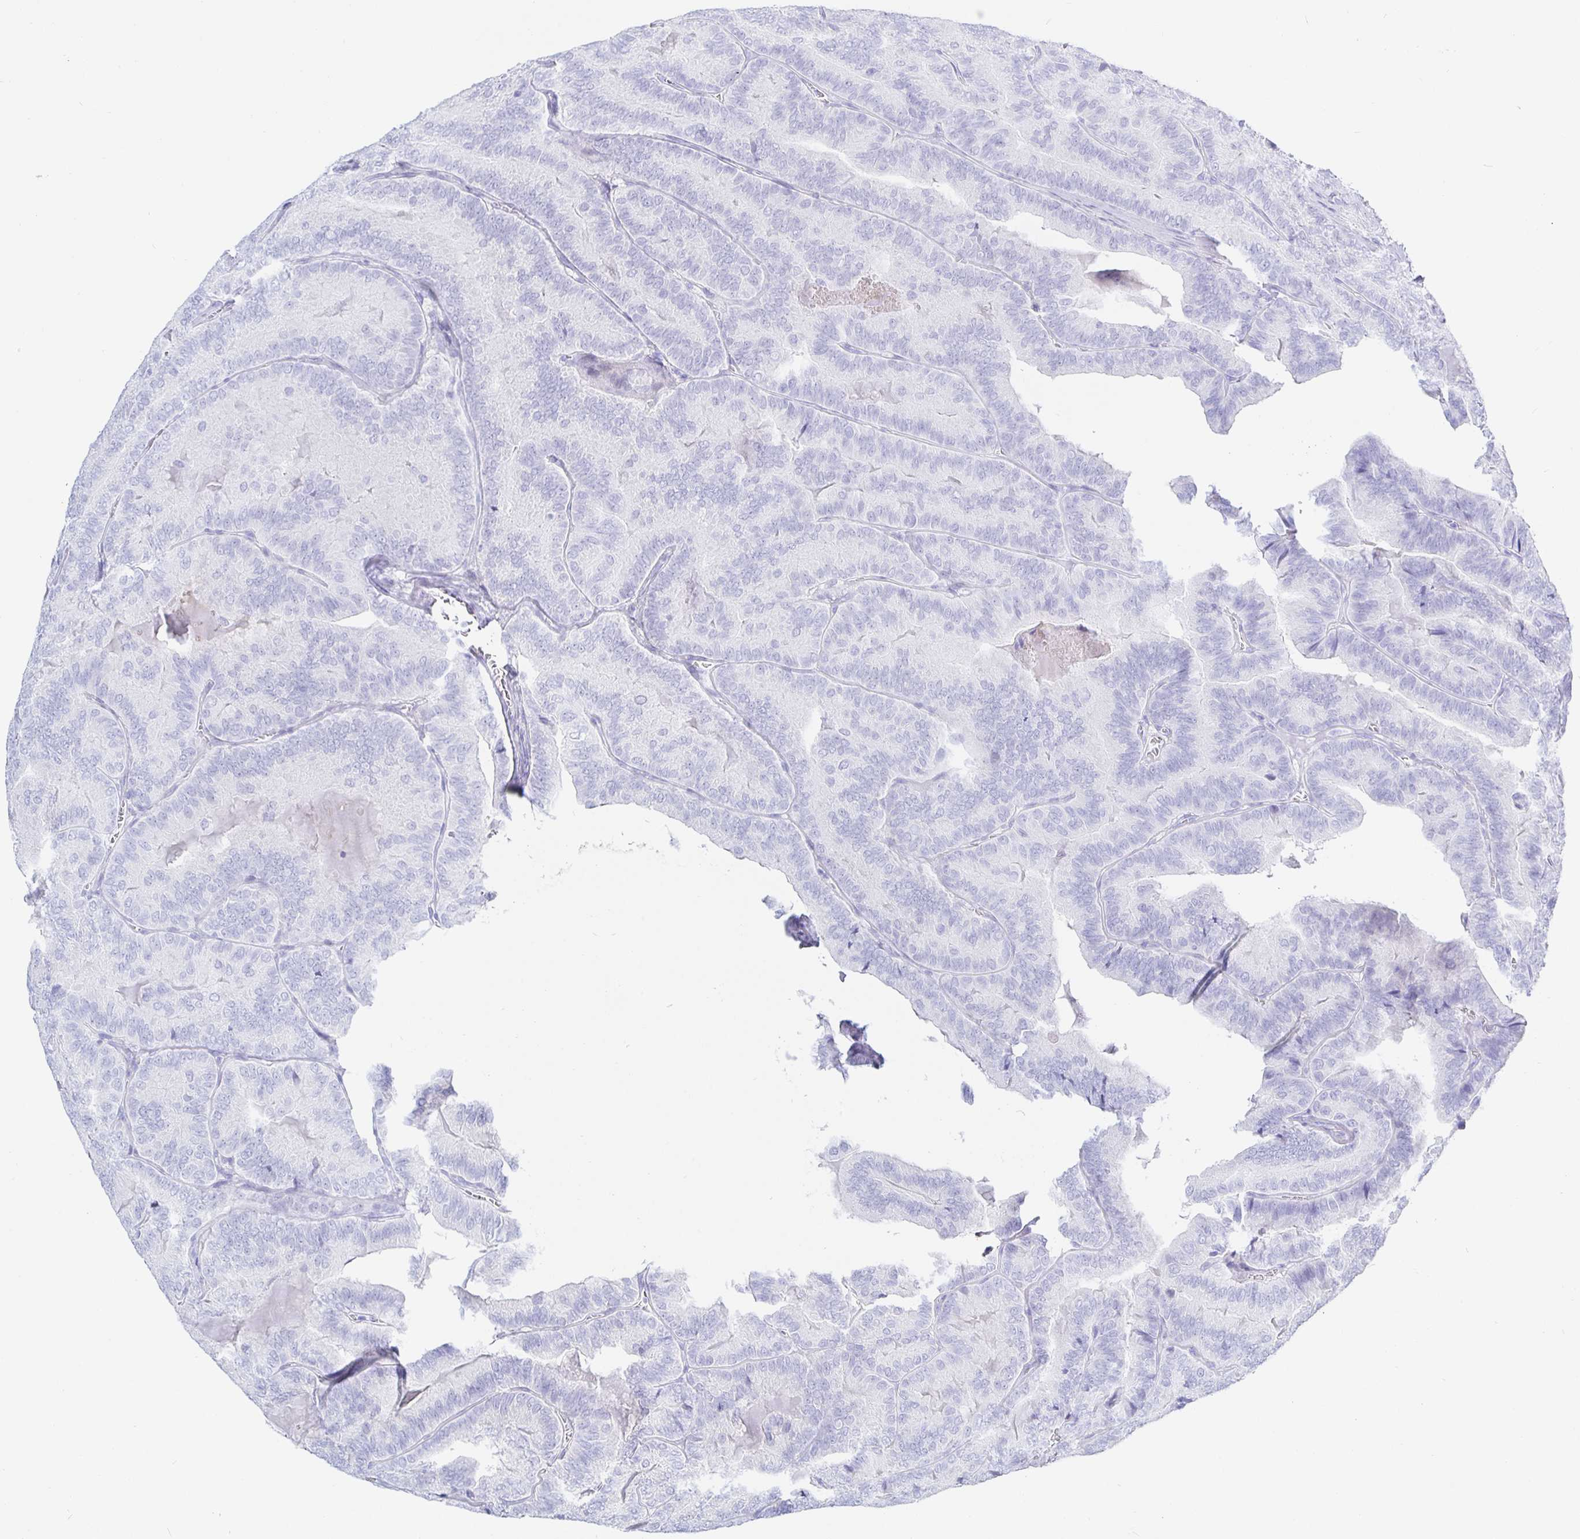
{"staining": {"intensity": "negative", "quantity": "none", "location": "none"}, "tissue": "thyroid cancer", "cell_type": "Tumor cells", "image_type": "cancer", "snomed": [{"axis": "morphology", "description": "Papillary adenocarcinoma, NOS"}, {"axis": "topography", "description": "Thyroid gland"}], "caption": "Tumor cells show no significant expression in thyroid papillary adenocarcinoma.", "gene": "KCNH6", "patient": {"sex": "female", "age": 75}}